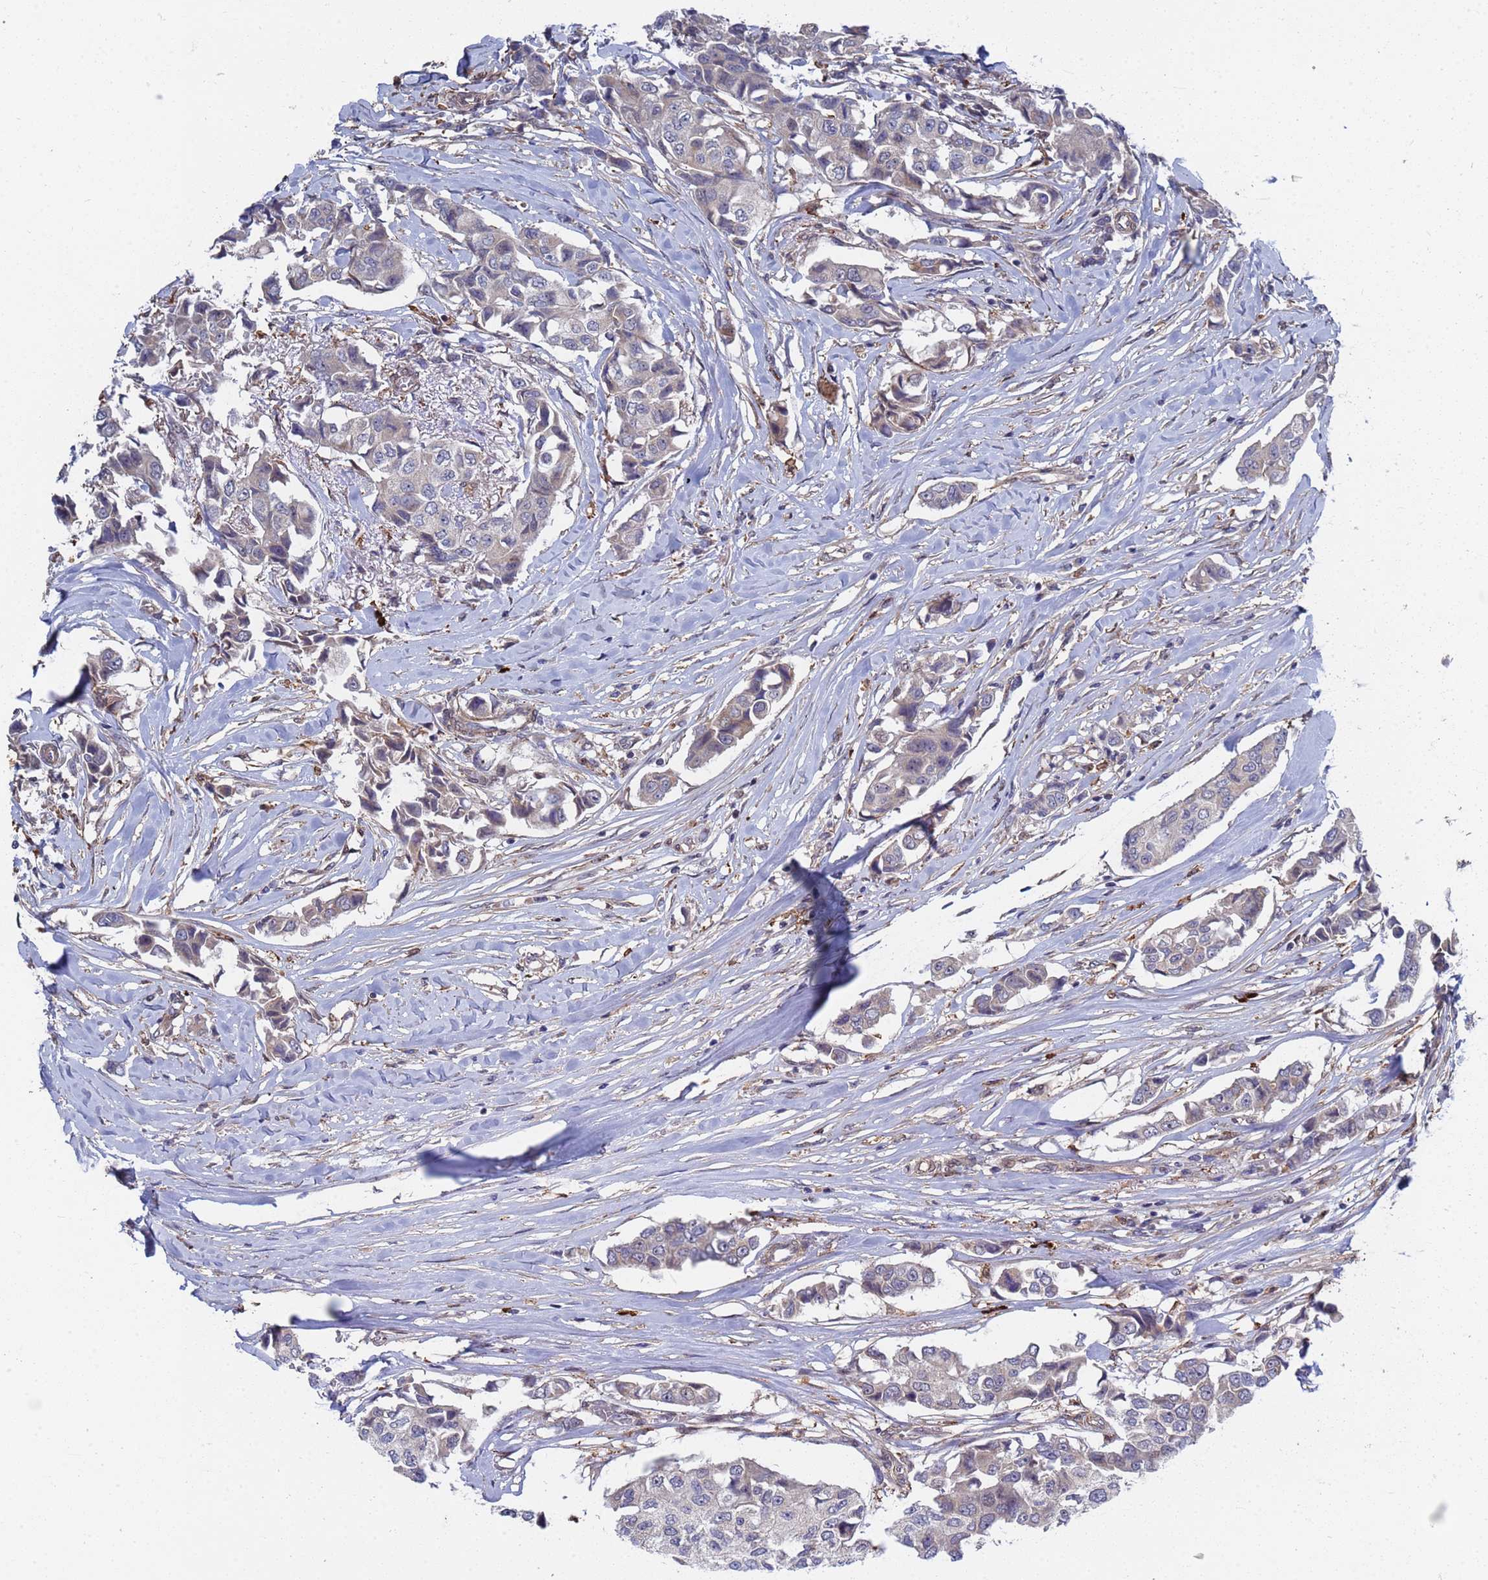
{"staining": {"intensity": "negative", "quantity": "none", "location": "none"}, "tissue": "breast cancer", "cell_type": "Tumor cells", "image_type": "cancer", "snomed": [{"axis": "morphology", "description": "Duct carcinoma"}, {"axis": "topography", "description": "Breast"}], "caption": "Immunohistochemical staining of human breast intraductal carcinoma demonstrates no significant positivity in tumor cells. Brightfield microscopy of IHC stained with DAB (brown) and hematoxylin (blue), captured at high magnification.", "gene": "TMBIM6", "patient": {"sex": "female", "age": 80}}